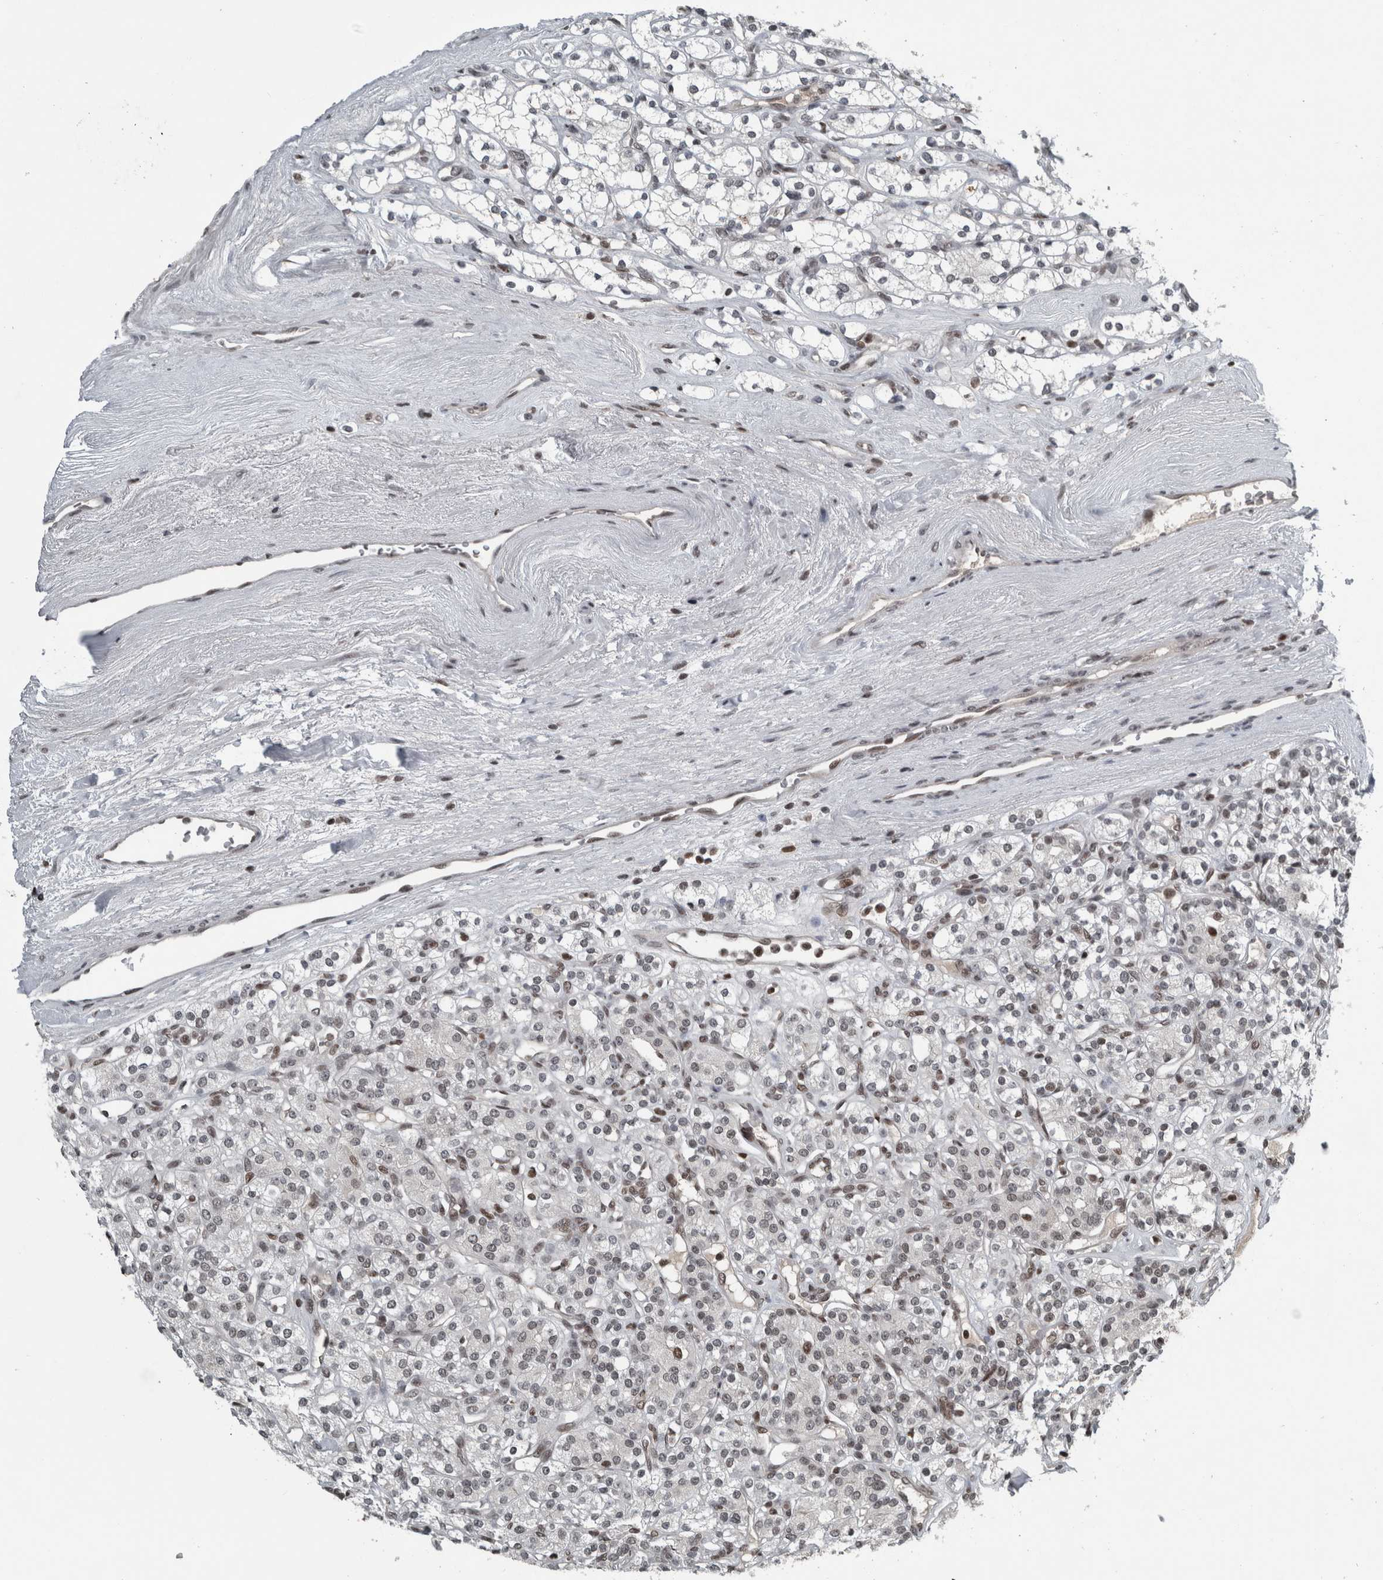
{"staining": {"intensity": "weak", "quantity": "25%-75%", "location": "nuclear"}, "tissue": "renal cancer", "cell_type": "Tumor cells", "image_type": "cancer", "snomed": [{"axis": "morphology", "description": "Adenocarcinoma, NOS"}, {"axis": "topography", "description": "Kidney"}], "caption": "Protein staining exhibits weak nuclear expression in about 25%-75% of tumor cells in renal adenocarcinoma. (Brightfield microscopy of DAB IHC at high magnification).", "gene": "UNC50", "patient": {"sex": "male", "age": 77}}